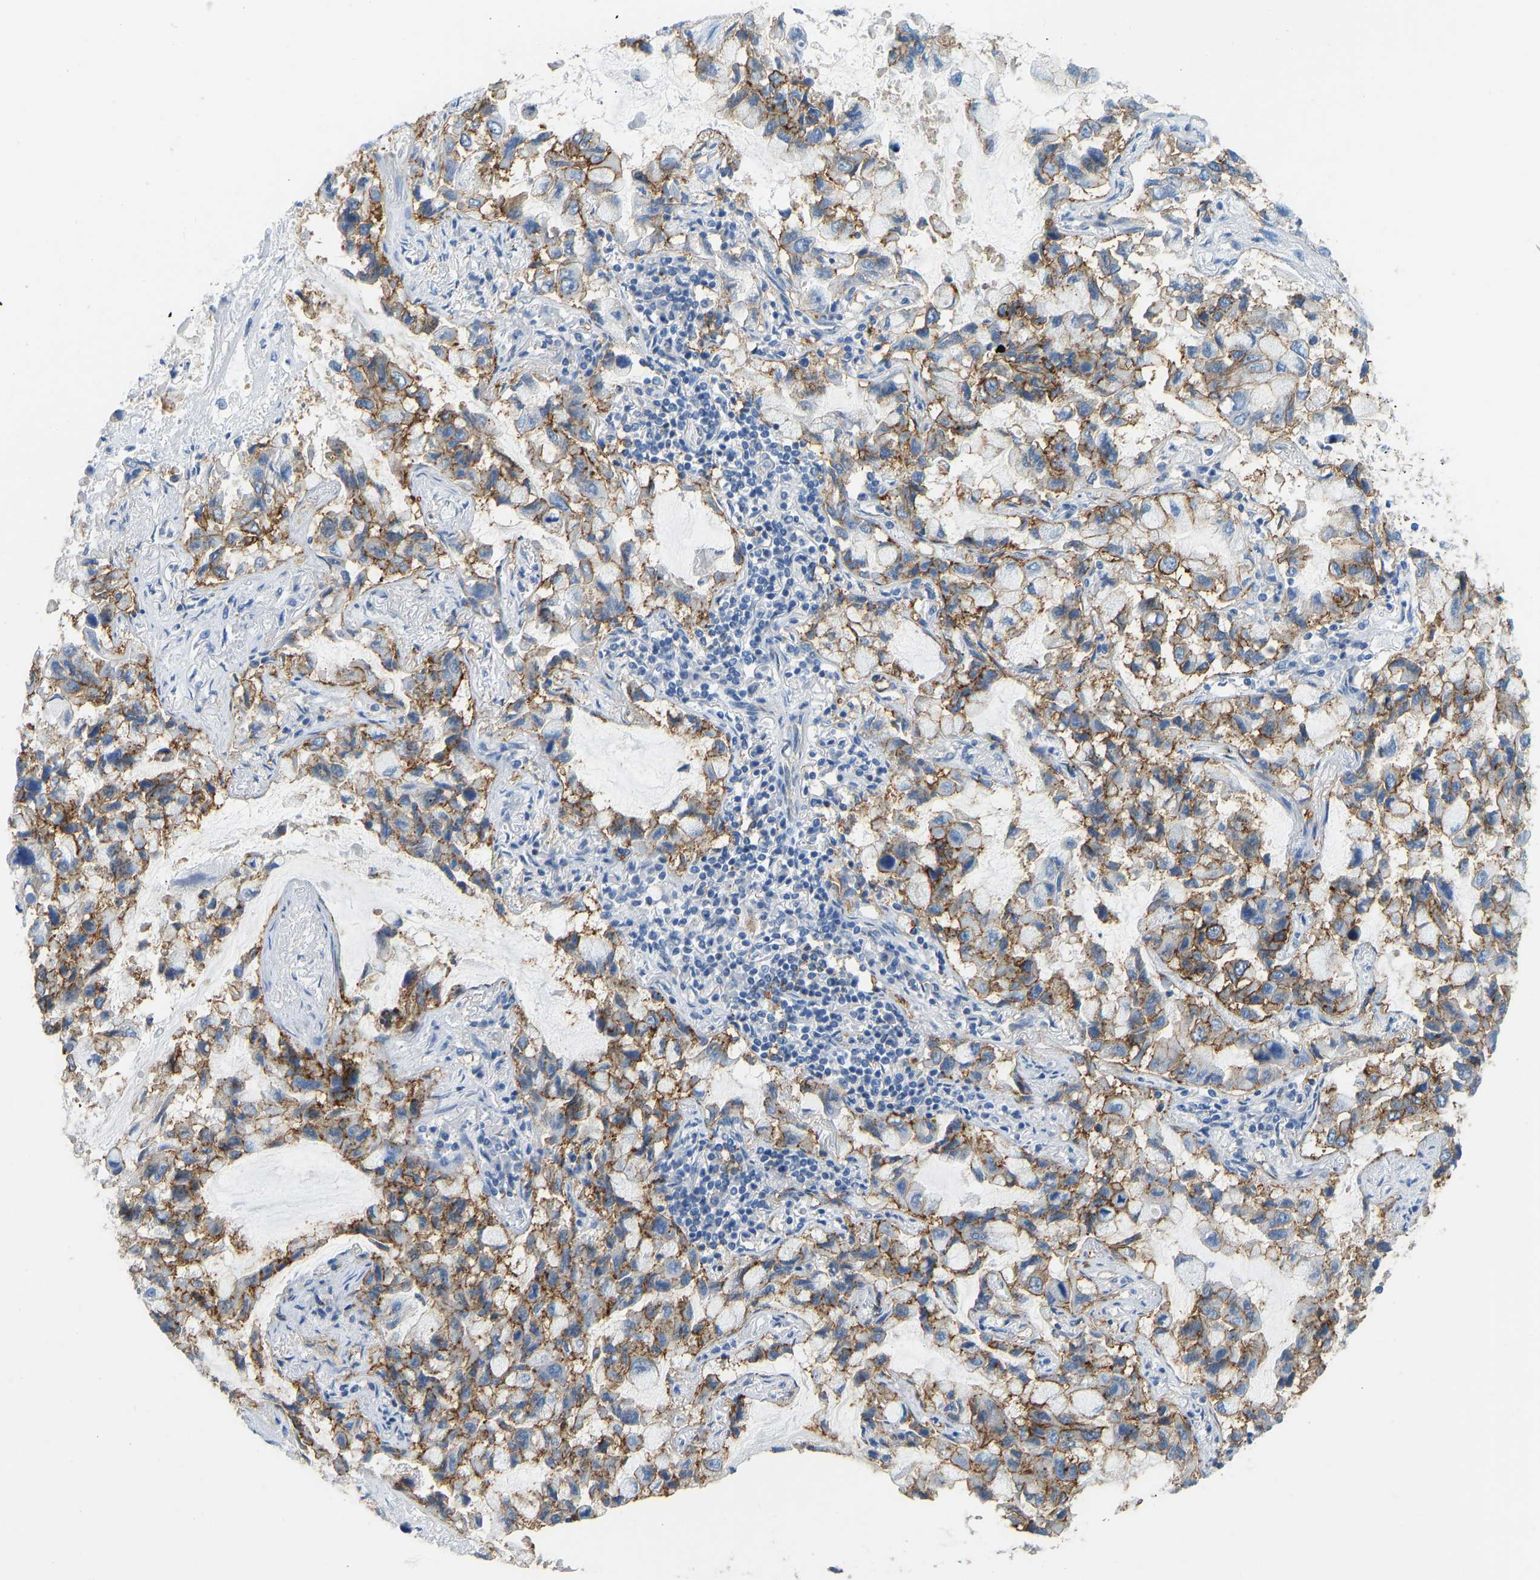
{"staining": {"intensity": "moderate", "quantity": ">75%", "location": "cytoplasmic/membranous"}, "tissue": "lung cancer", "cell_type": "Tumor cells", "image_type": "cancer", "snomed": [{"axis": "morphology", "description": "Adenocarcinoma, NOS"}, {"axis": "topography", "description": "Lung"}], "caption": "A brown stain highlights moderate cytoplasmic/membranous positivity of a protein in adenocarcinoma (lung) tumor cells.", "gene": "ATP1A1", "patient": {"sex": "male", "age": 64}}